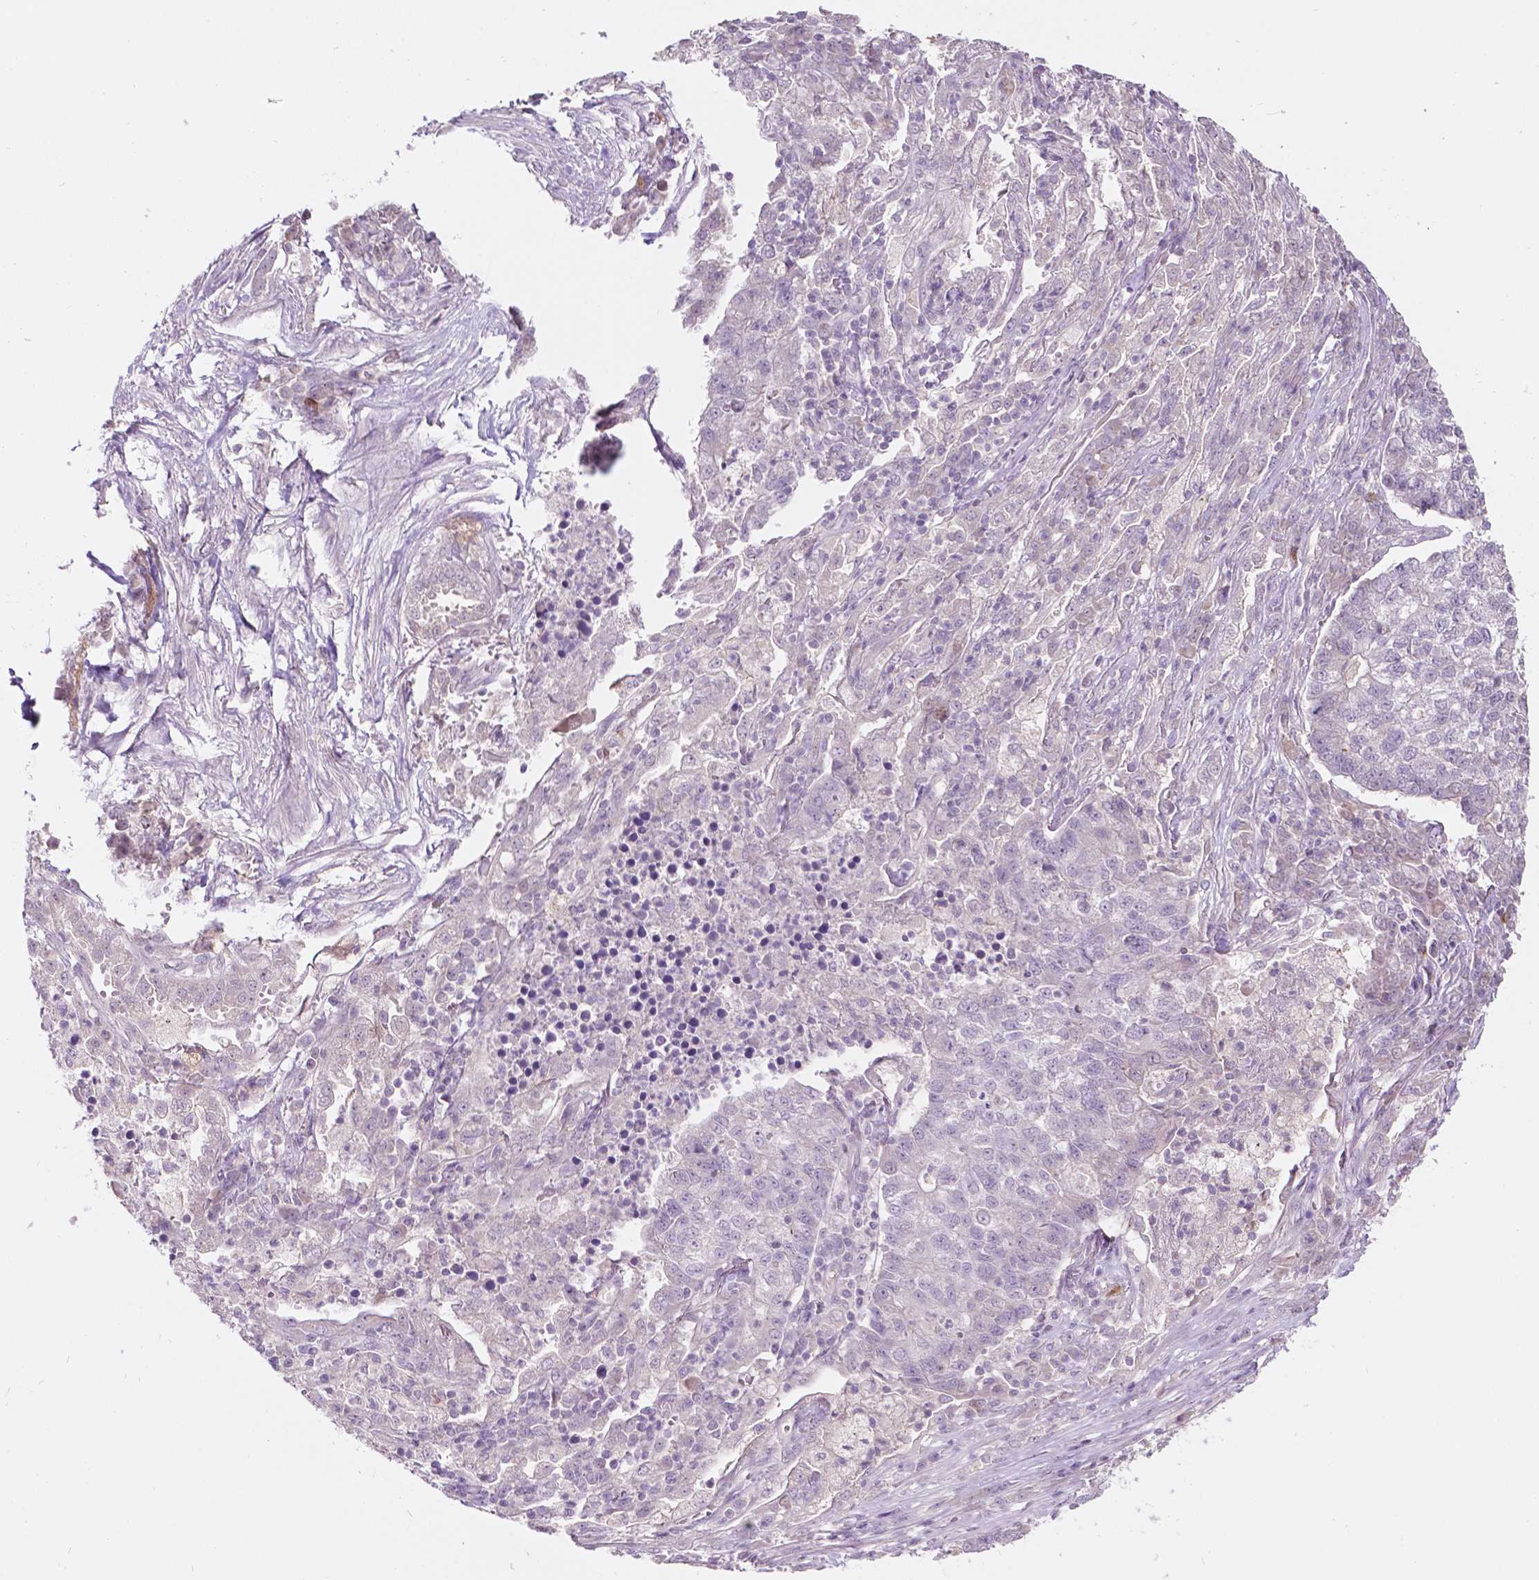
{"staining": {"intensity": "negative", "quantity": "none", "location": "none"}, "tissue": "lung cancer", "cell_type": "Tumor cells", "image_type": "cancer", "snomed": [{"axis": "morphology", "description": "Adenocarcinoma, NOS"}, {"axis": "topography", "description": "Lung"}], "caption": "Protein analysis of lung adenocarcinoma reveals no significant expression in tumor cells.", "gene": "TM6SF2", "patient": {"sex": "male", "age": 57}}